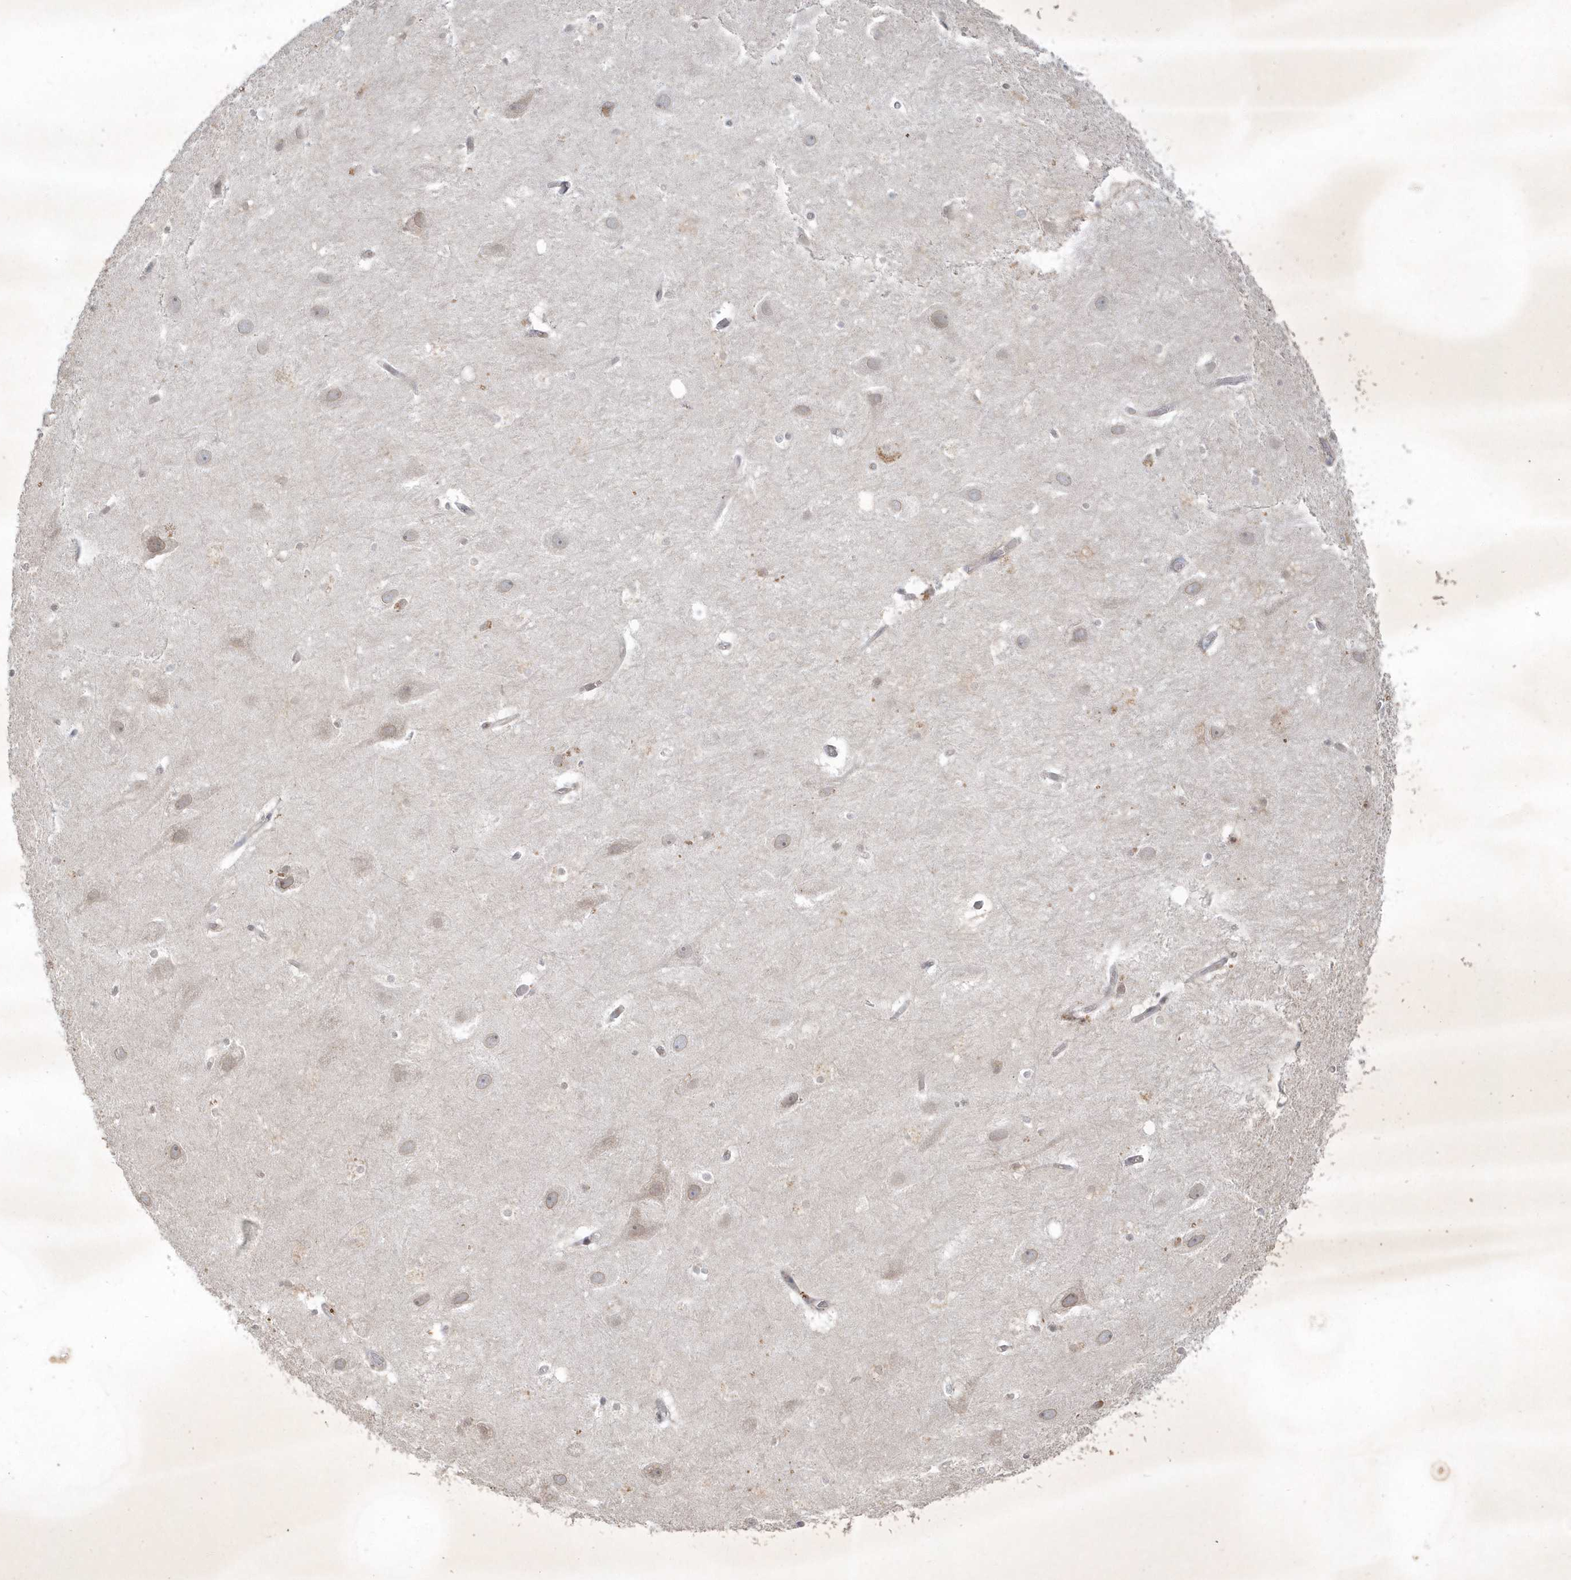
{"staining": {"intensity": "negative", "quantity": "none", "location": "none"}, "tissue": "hippocampus", "cell_type": "Glial cells", "image_type": "normal", "snomed": [{"axis": "morphology", "description": "Normal tissue, NOS"}, {"axis": "topography", "description": "Hippocampus"}], "caption": "A photomicrograph of hippocampus stained for a protein reveals no brown staining in glial cells.", "gene": "BOD1L2", "patient": {"sex": "female", "age": 52}}